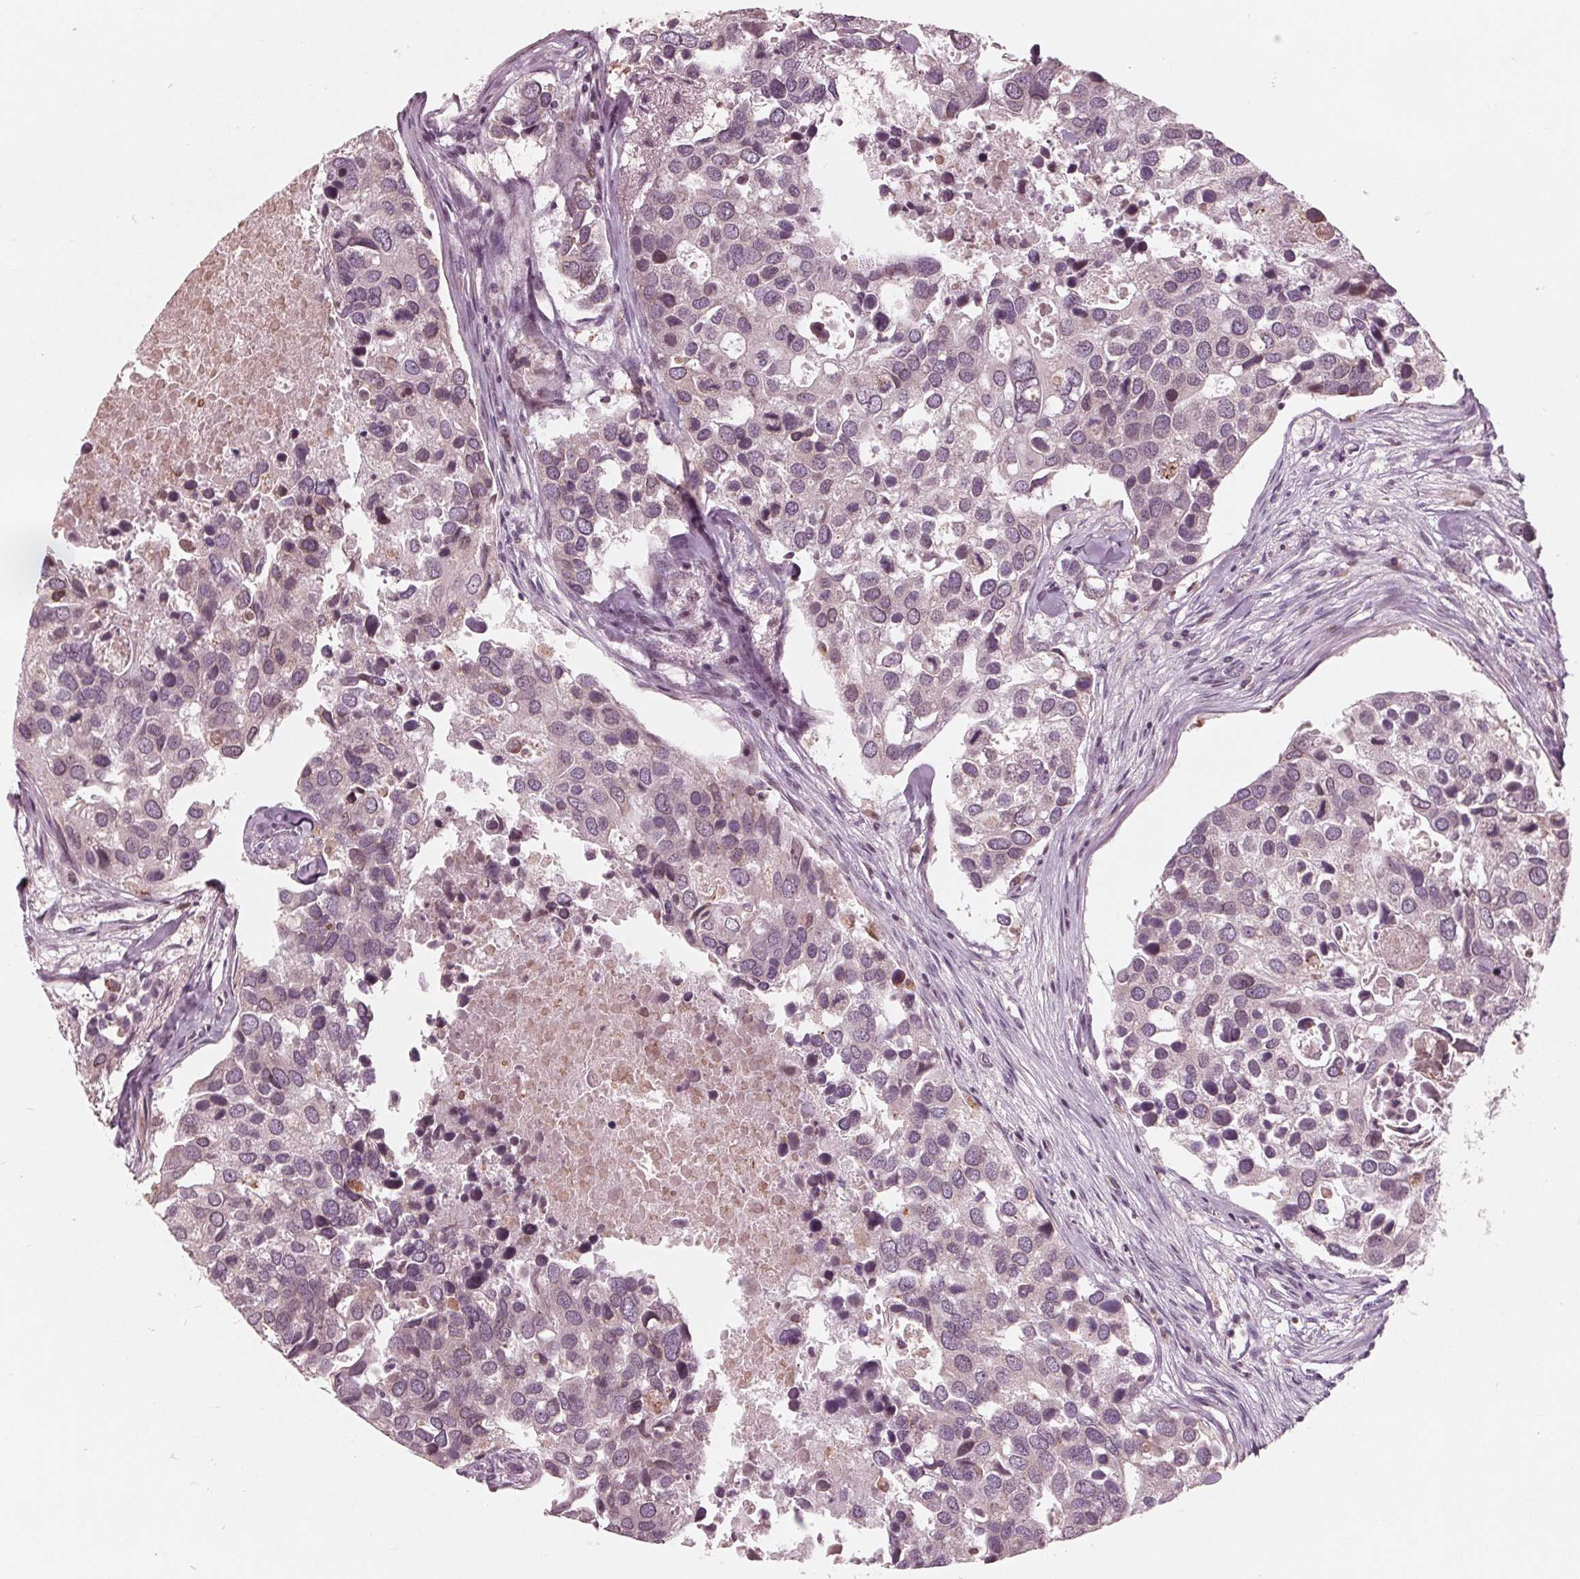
{"staining": {"intensity": "weak", "quantity": "25%-75%", "location": "cytoplasmic/membranous,nuclear"}, "tissue": "breast cancer", "cell_type": "Tumor cells", "image_type": "cancer", "snomed": [{"axis": "morphology", "description": "Duct carcinoma"}, {"axis": "topography", "description": "Breast"}], "caption": "High-magnification brightfield microscopy of breast intraductal carcinoma stained with DAB (3,3'-diaminobenzidine) (brown) and counterstained with hematoxylin (blue). tumor cells exhibit weak cytoplasmic/membranous and nuclear staining is present in approximately25%-75% of cells. Nuclei are stained in blue.", "gene": "NUP210", "patient": {"sex": "female", "age": 83}}